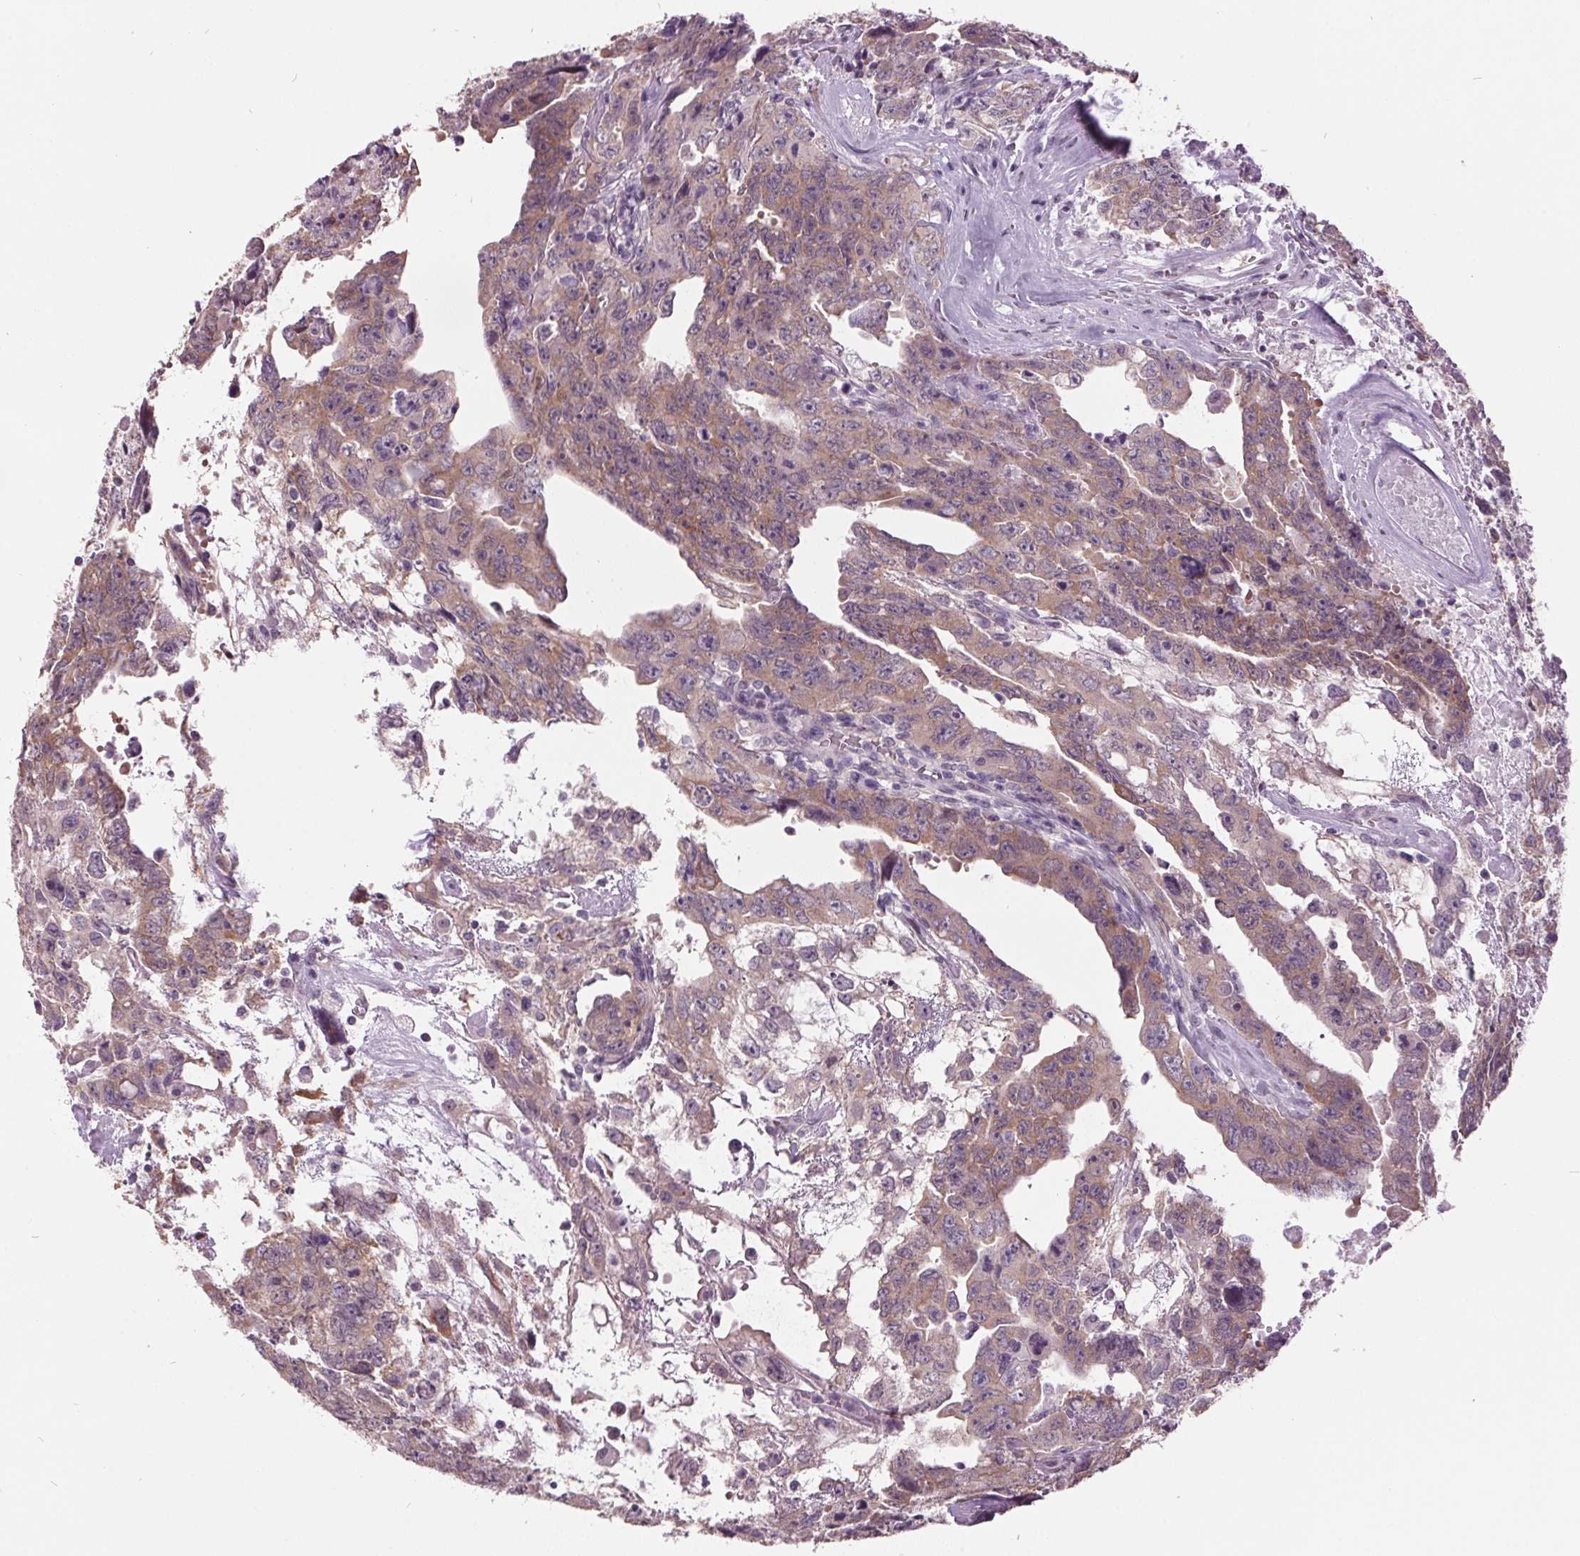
{"staining": {"intensity": "weak", "quantity": ">75%", "location": "cytoplasmic/membranous"}, "tissue": "testis cancer", "cell_type": "Tumor cells", "image_type": "cancer", "snomed": [{"axis": "morphology", "description": "Carcinoma, Embryonal, NOS"}, {"axis": "topography", "description": "Testis"}], "caption": "A photomicrograph of testis embryonal carcinoma stained for a protein demonstrates weak cytoplasmic/membranous brown staining in tumor cells. Nuclei are stained in blue.", "gene": "C2orf16", "patient": {"sex": "male", "age": 24}}